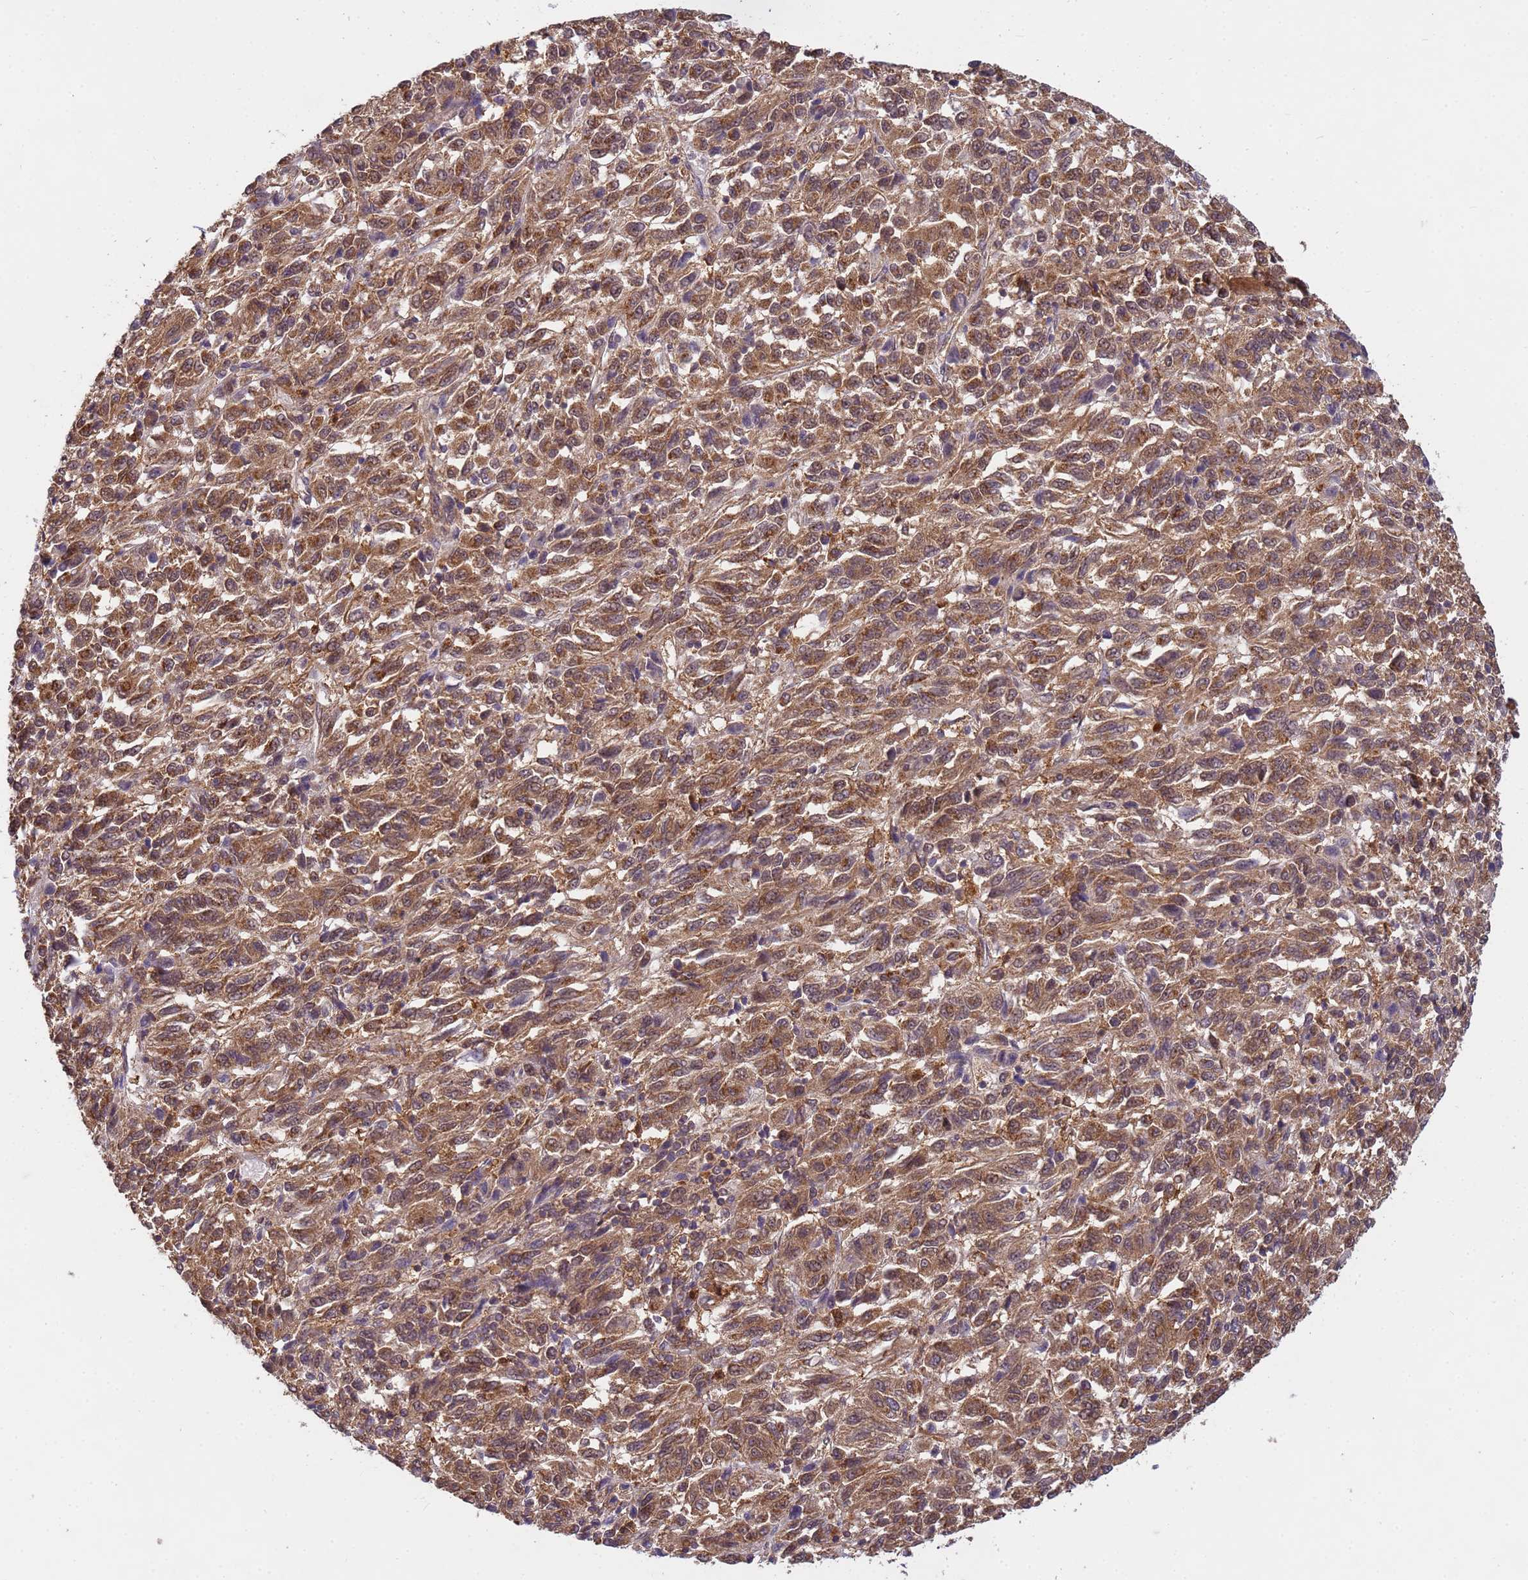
{"staining": {"intensity": "moderate", "quantity": ">75%", "location": "cytoplasmic/membranous,nuclear"}, "tissue": "melanoma", "cell_type": "Tumor cells", "image_type": "cancer", "snomed": [{"axis": "morphology", "description": "Malignant melanoma, Metastatic site"}, {"axis": "topography", "description": "Lung"}], "caption": "Human melanoma stained with a protein marker demonstrates moderate staining in tumor cells.", "gene": "NPEPPS", "patient": {"sex": "male", "age": 64}}